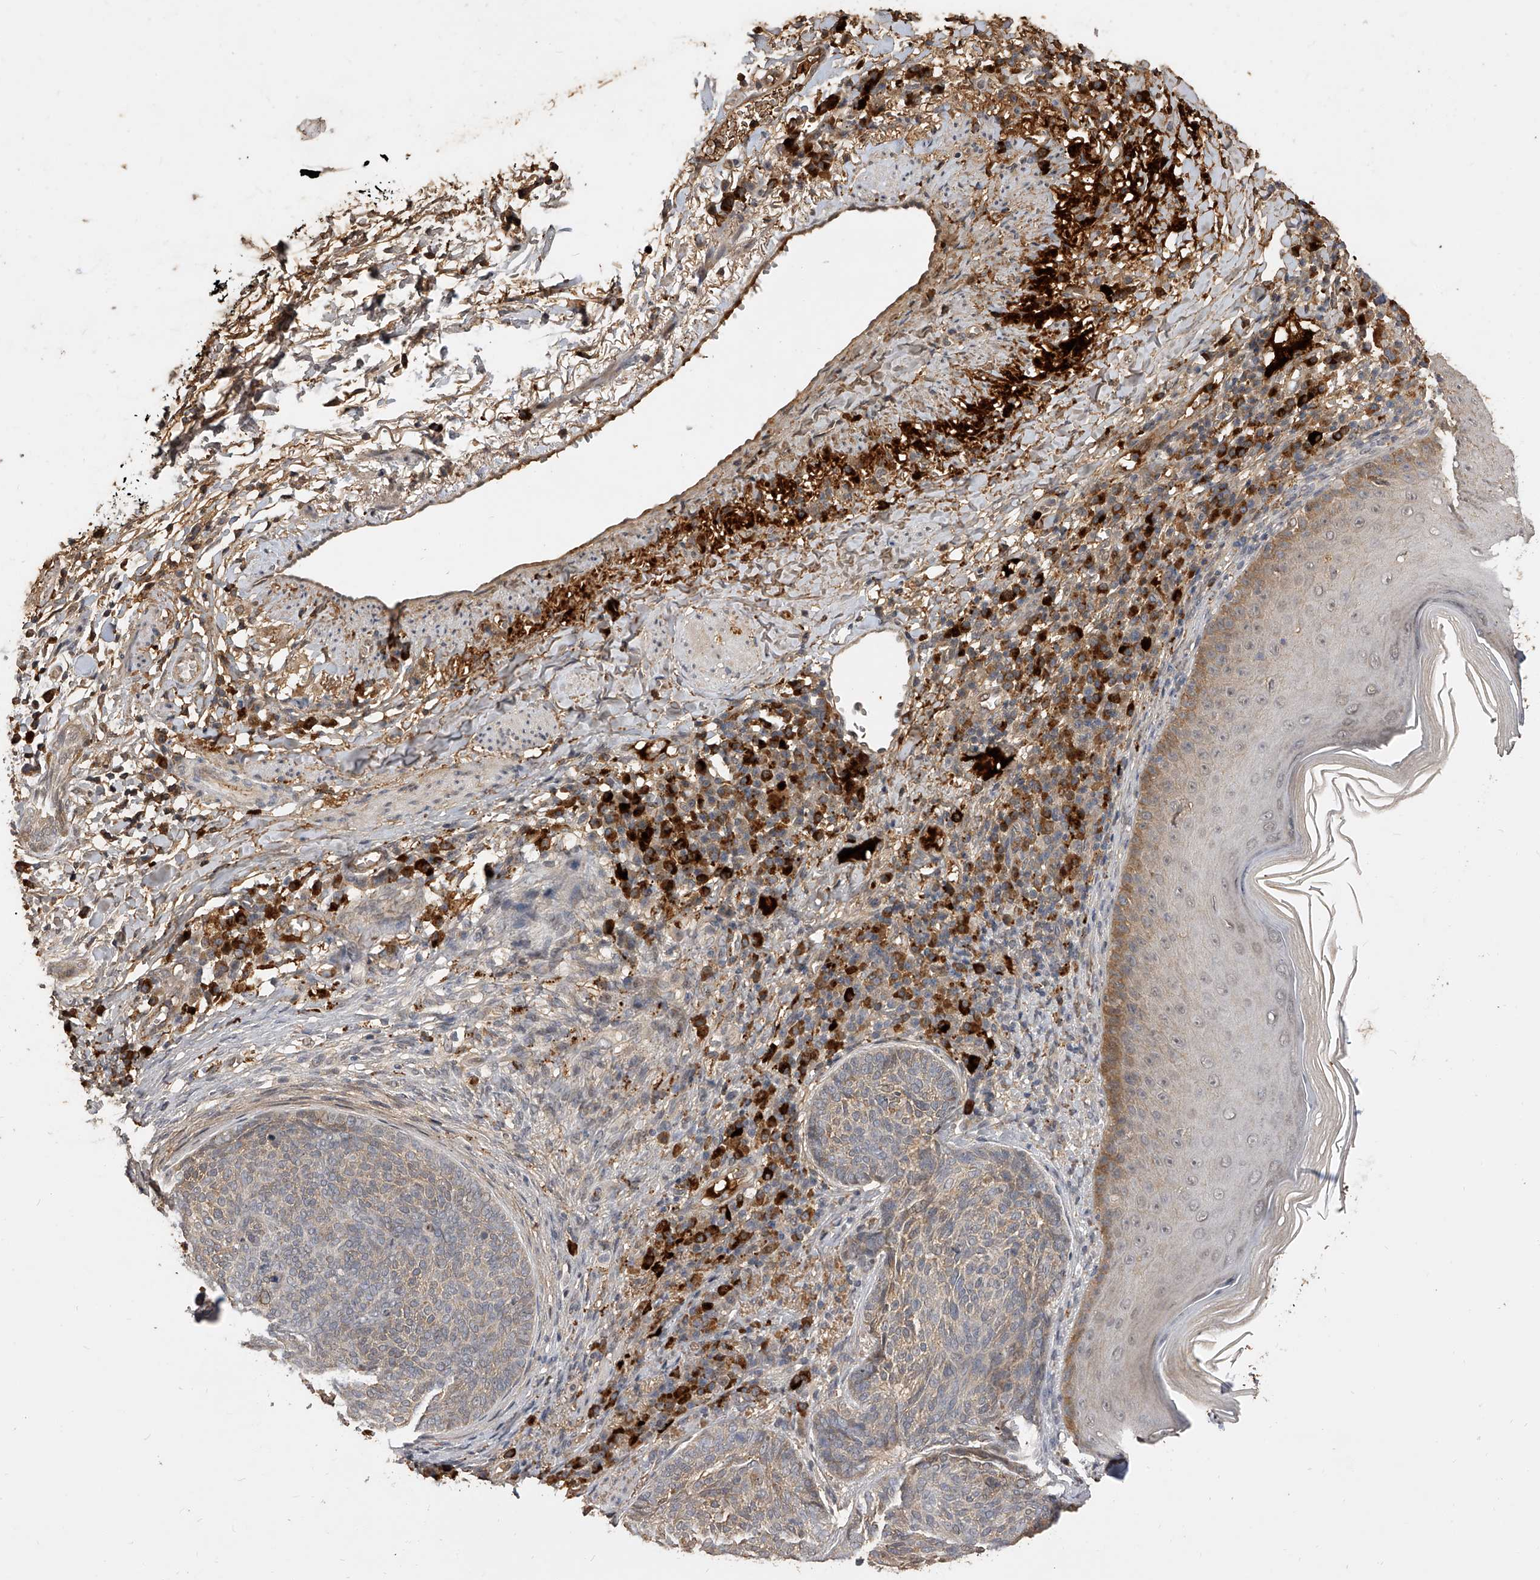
{"staining": {"intensity": "weak", "quantity": "<25%", "location": "cytoplasmic/membranous"}, "tissue": "skin cancer", "cell_type": "Tumor cells", "image_type": "cancer", "snomed": [{"axis": "morphology", "description": "Basal cell carcinoma"}, {"axis": "topography", "description": "Skin"}], "caption": "Tumor cells are negative for brown protein staining in skin cancer (basal cell carcinoma).", "gene": "CFAP410", "patient": {"sex": "male", "age": 85}}